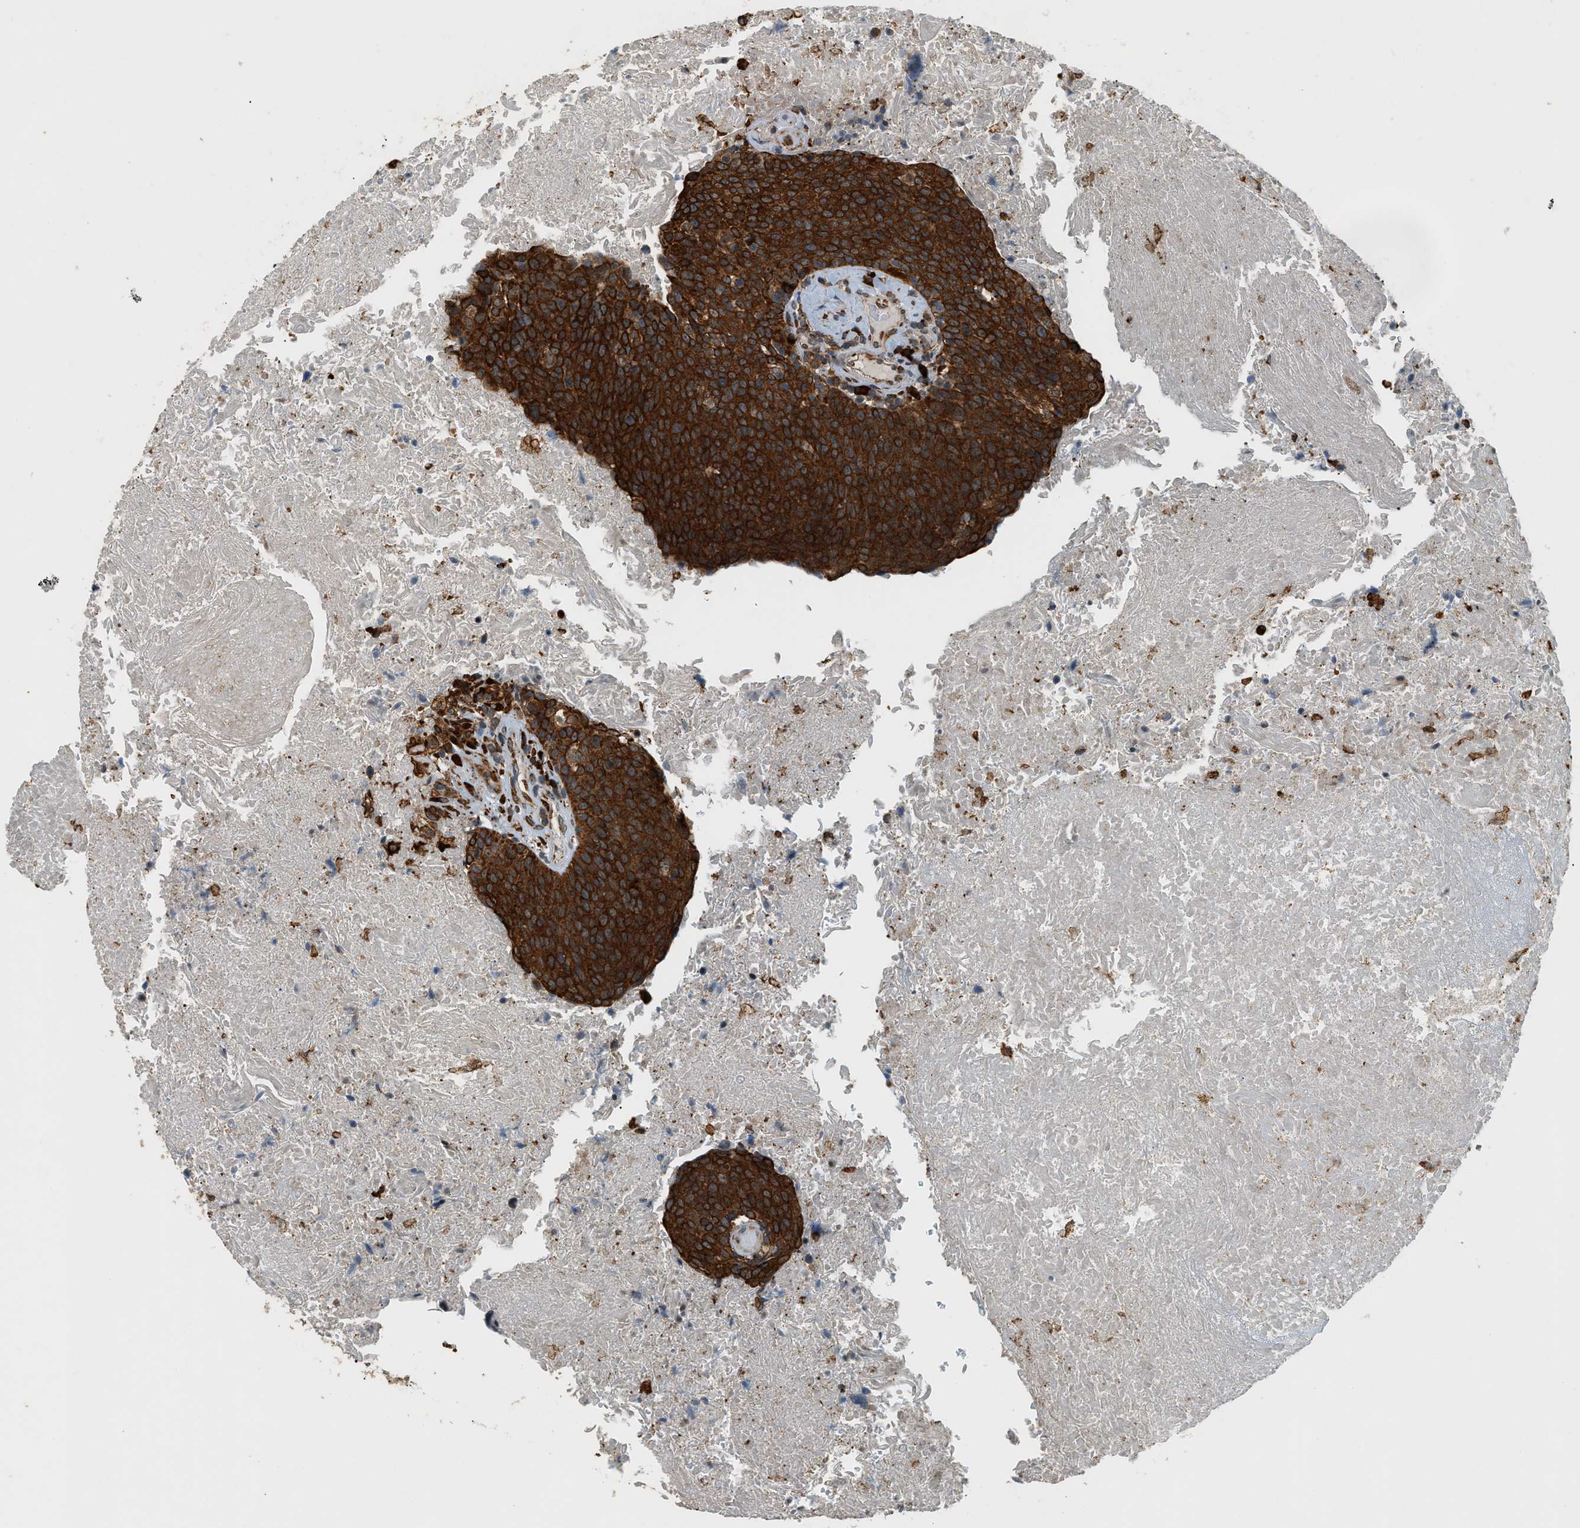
{"staining": {"intensity": "strong", "quantity": ">75%", "location": "cytoplasmic/membranous,nuclear"}, "tissue": "head and neck cancer", "cell_type": "Tumor cells", "image_type": "cancer", "snomed": [{"axis": "morphology", "description": "Squamous cell carcinoma, NOS"}, {"axis": "morphology", "description": "Squamous cell carcinoma, metastatic, NOS"}, {"axis": "topography", "description": "Lymph node"}, {"axis": "topography", "description": "Head-Neck"}], "caption": "A high amount of strong cytoplasmic/membranous and nuclear staining is appreciated in about >75% of tumor cells in head and neck metastatic squamous cell carcinoma tissue. The protein is stained brown, and the nuclei are stained in blue (DAB IHC with brightfield microscopy, high magnification).", "gene": "SEMA4D", "patient": {"sex": "male", "age": 62}}